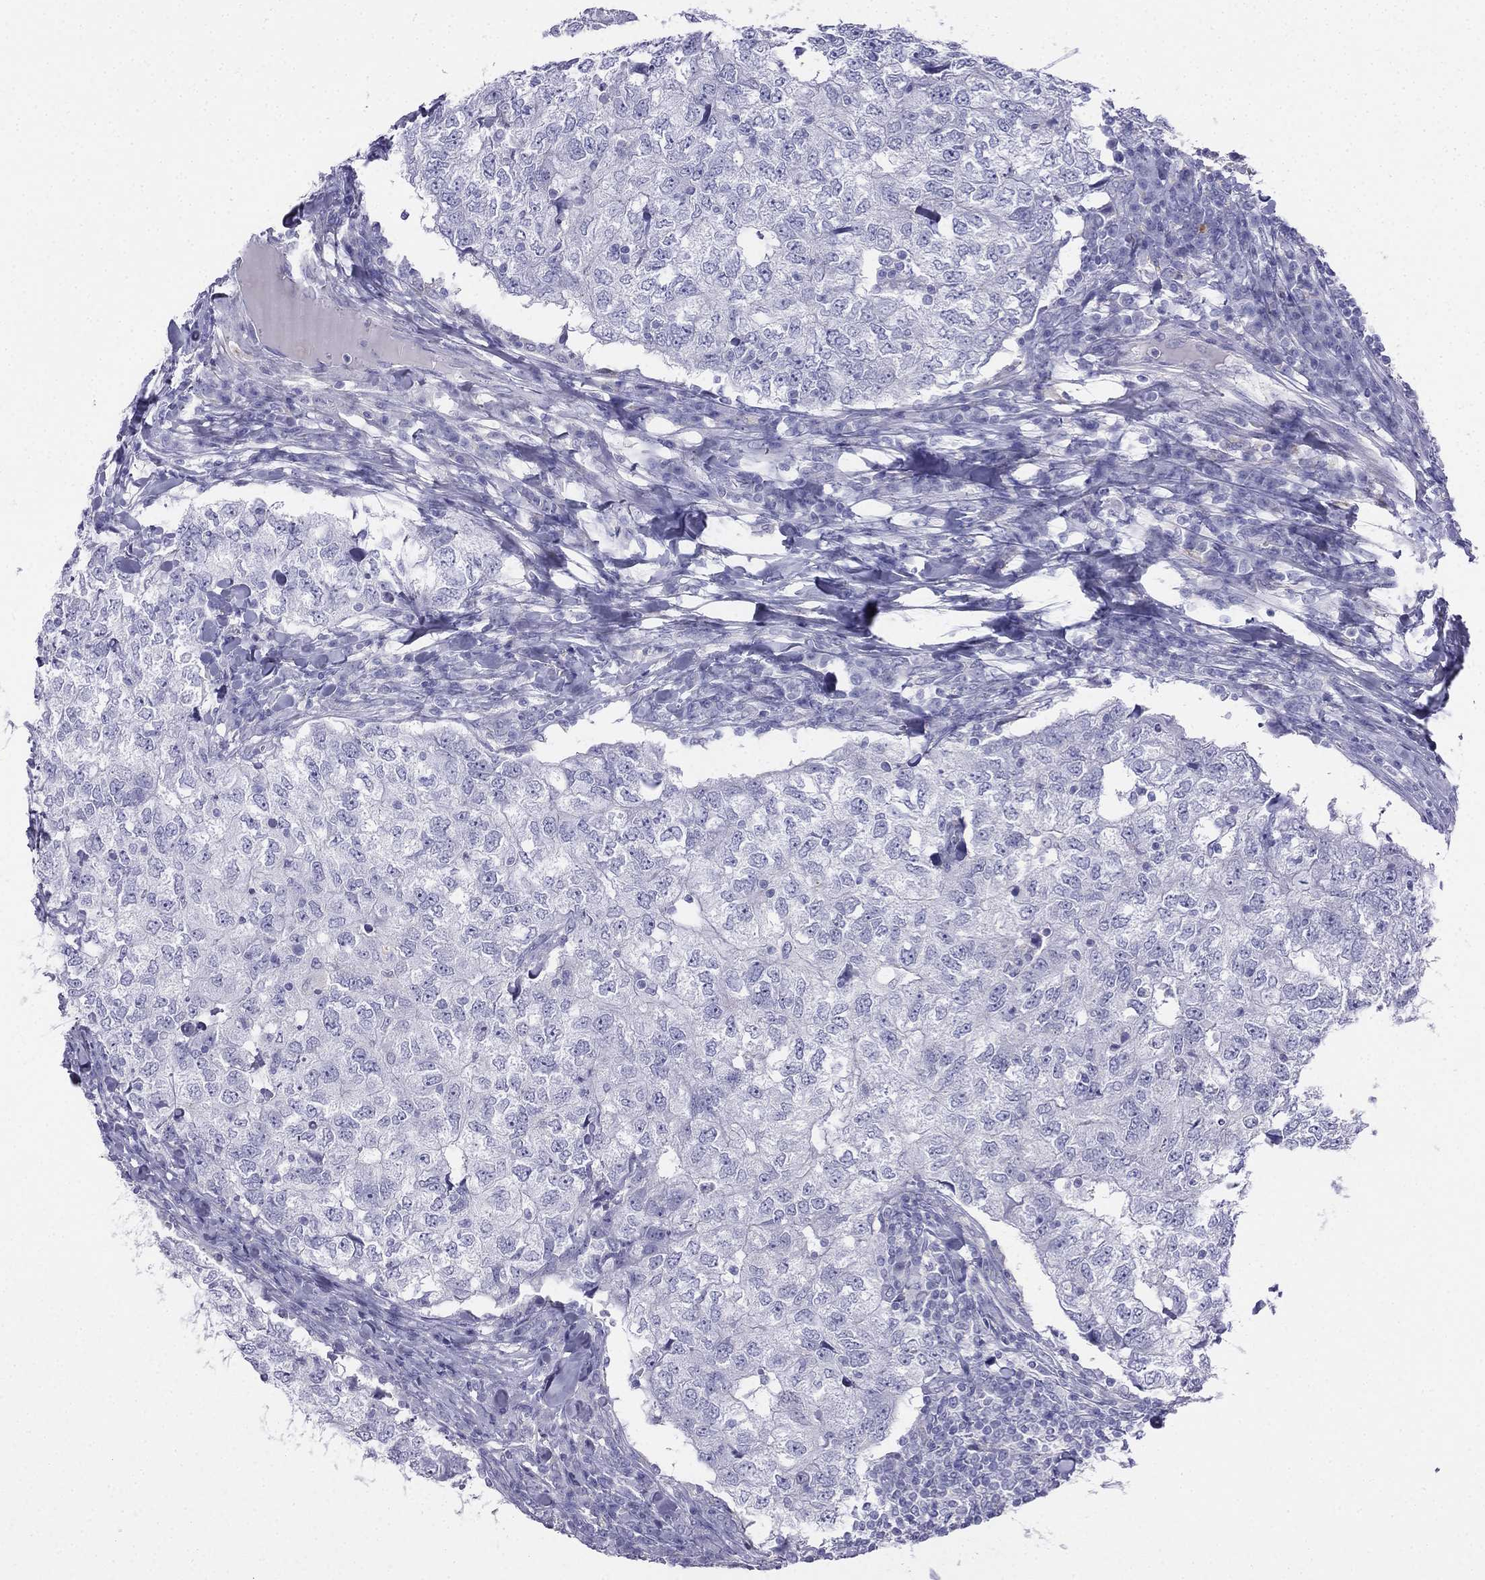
{"staining": {"intensity": "negative", "quantity": "none", "location": "none"}, "tissue": "breast cancer", "cell_type": "Tumor cells", "image_type": "cancer", "snomed": [{"axis": "morphology", "description": "Duct carcinoma"}, {"axis": "topography", "description": "Breast"}], "caption": "This is an immunohistochemistry photomicrograph of breast cancer (infiltrating ductal carcinoma). There is no staining in tumor cells.", "gene": "ALOXE3", "patient": {"sex": "female", "age": 30}}